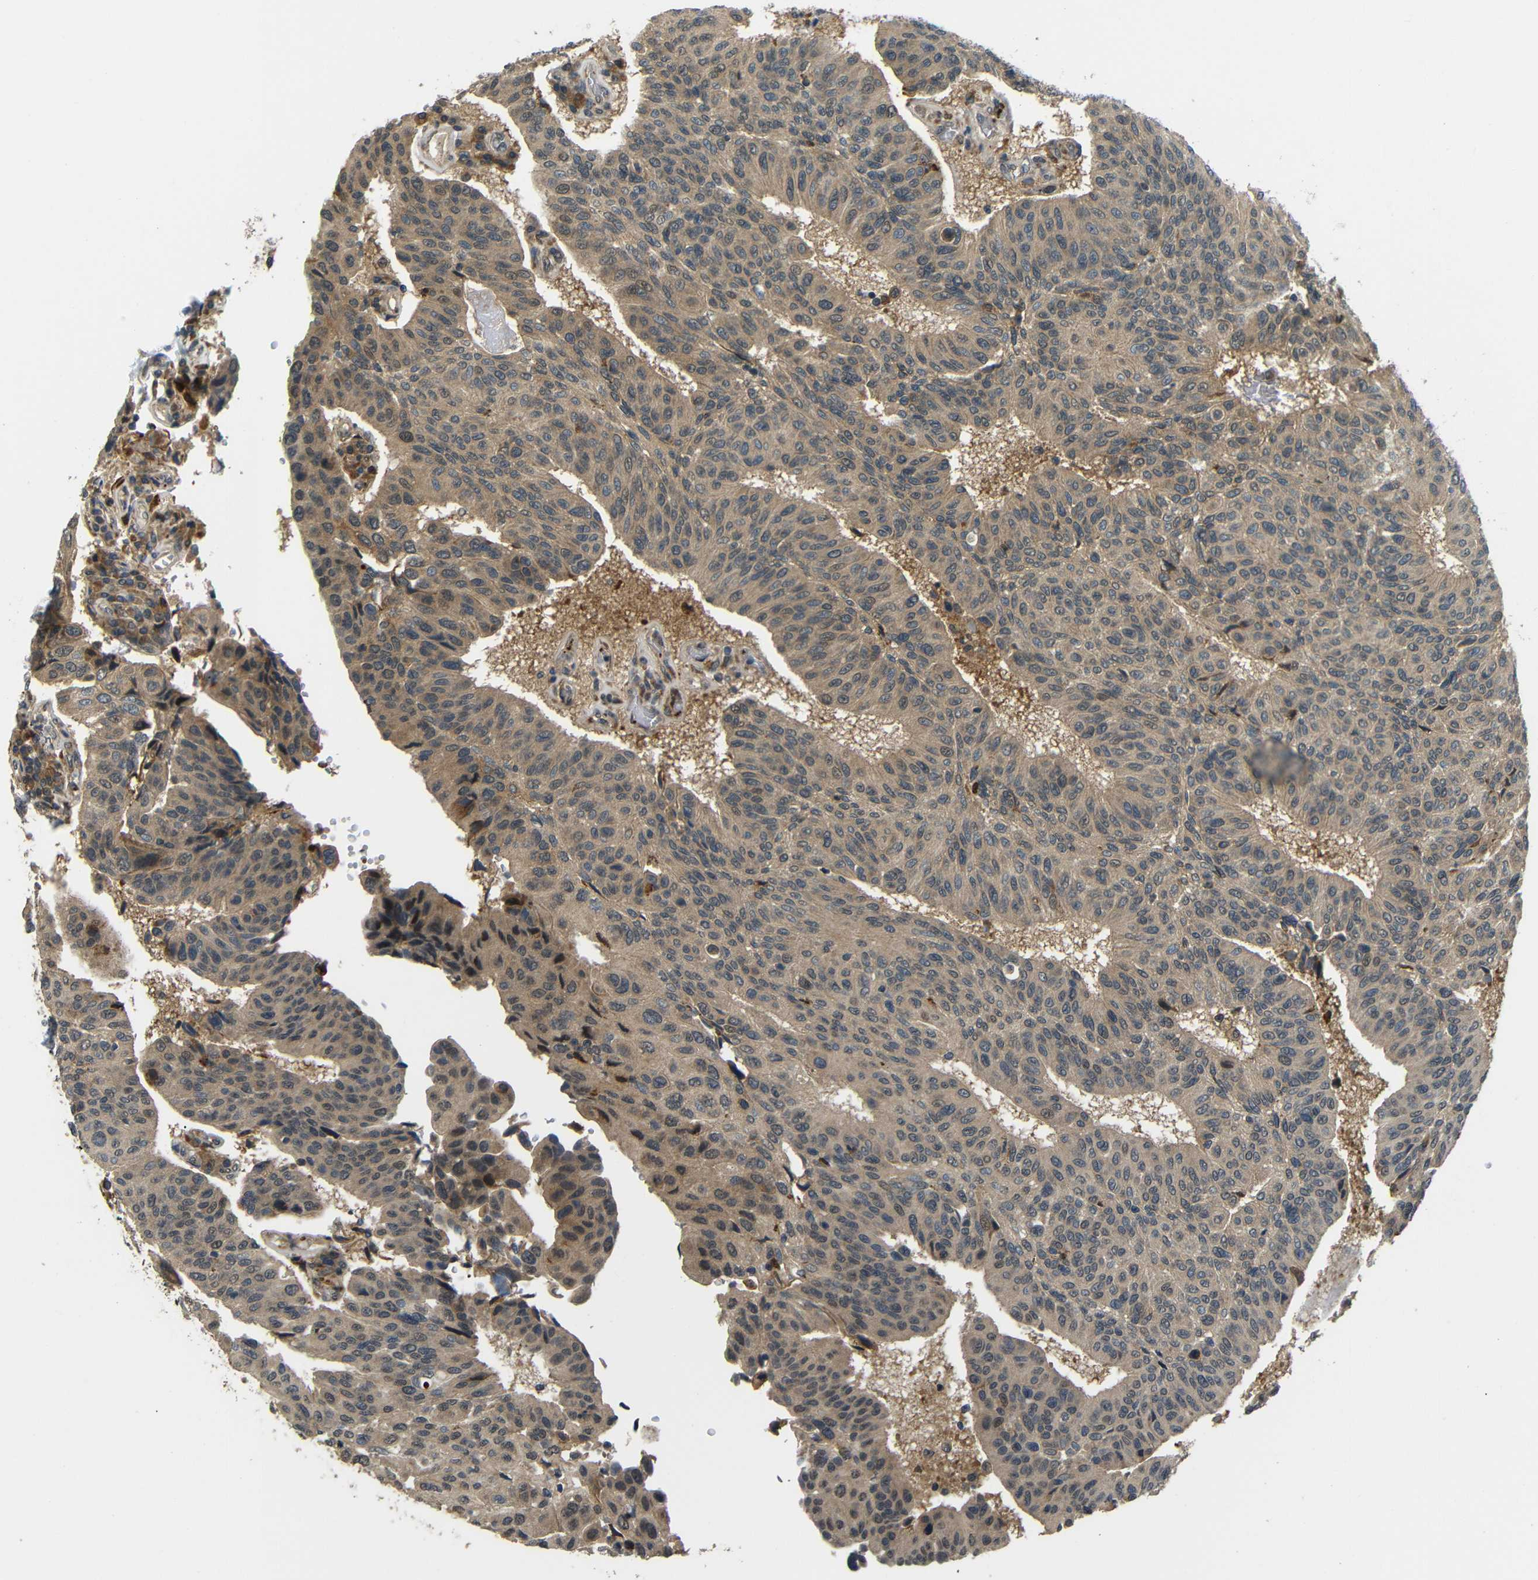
{"staining": {"intensity": "weak", "quantity": ">75%", "location": "cytoplasmic/membranous"}, "tissue": "urothelial cancer", "cell_type": "Tumor cells", "image_type": "cancer", "snomed": [{"axis": "morphology", "description": "Urothelial carcinoma, High grade"}, {"axis": "topography", "description": "Urinary bladder"}], "caption": "A brown stain labels weak cytoplasmic/membranous staining of a protein in human urothelial cancer tumor cells.", "gene": "EPHB2", "patient": {"sex": "male", "age": 66}}